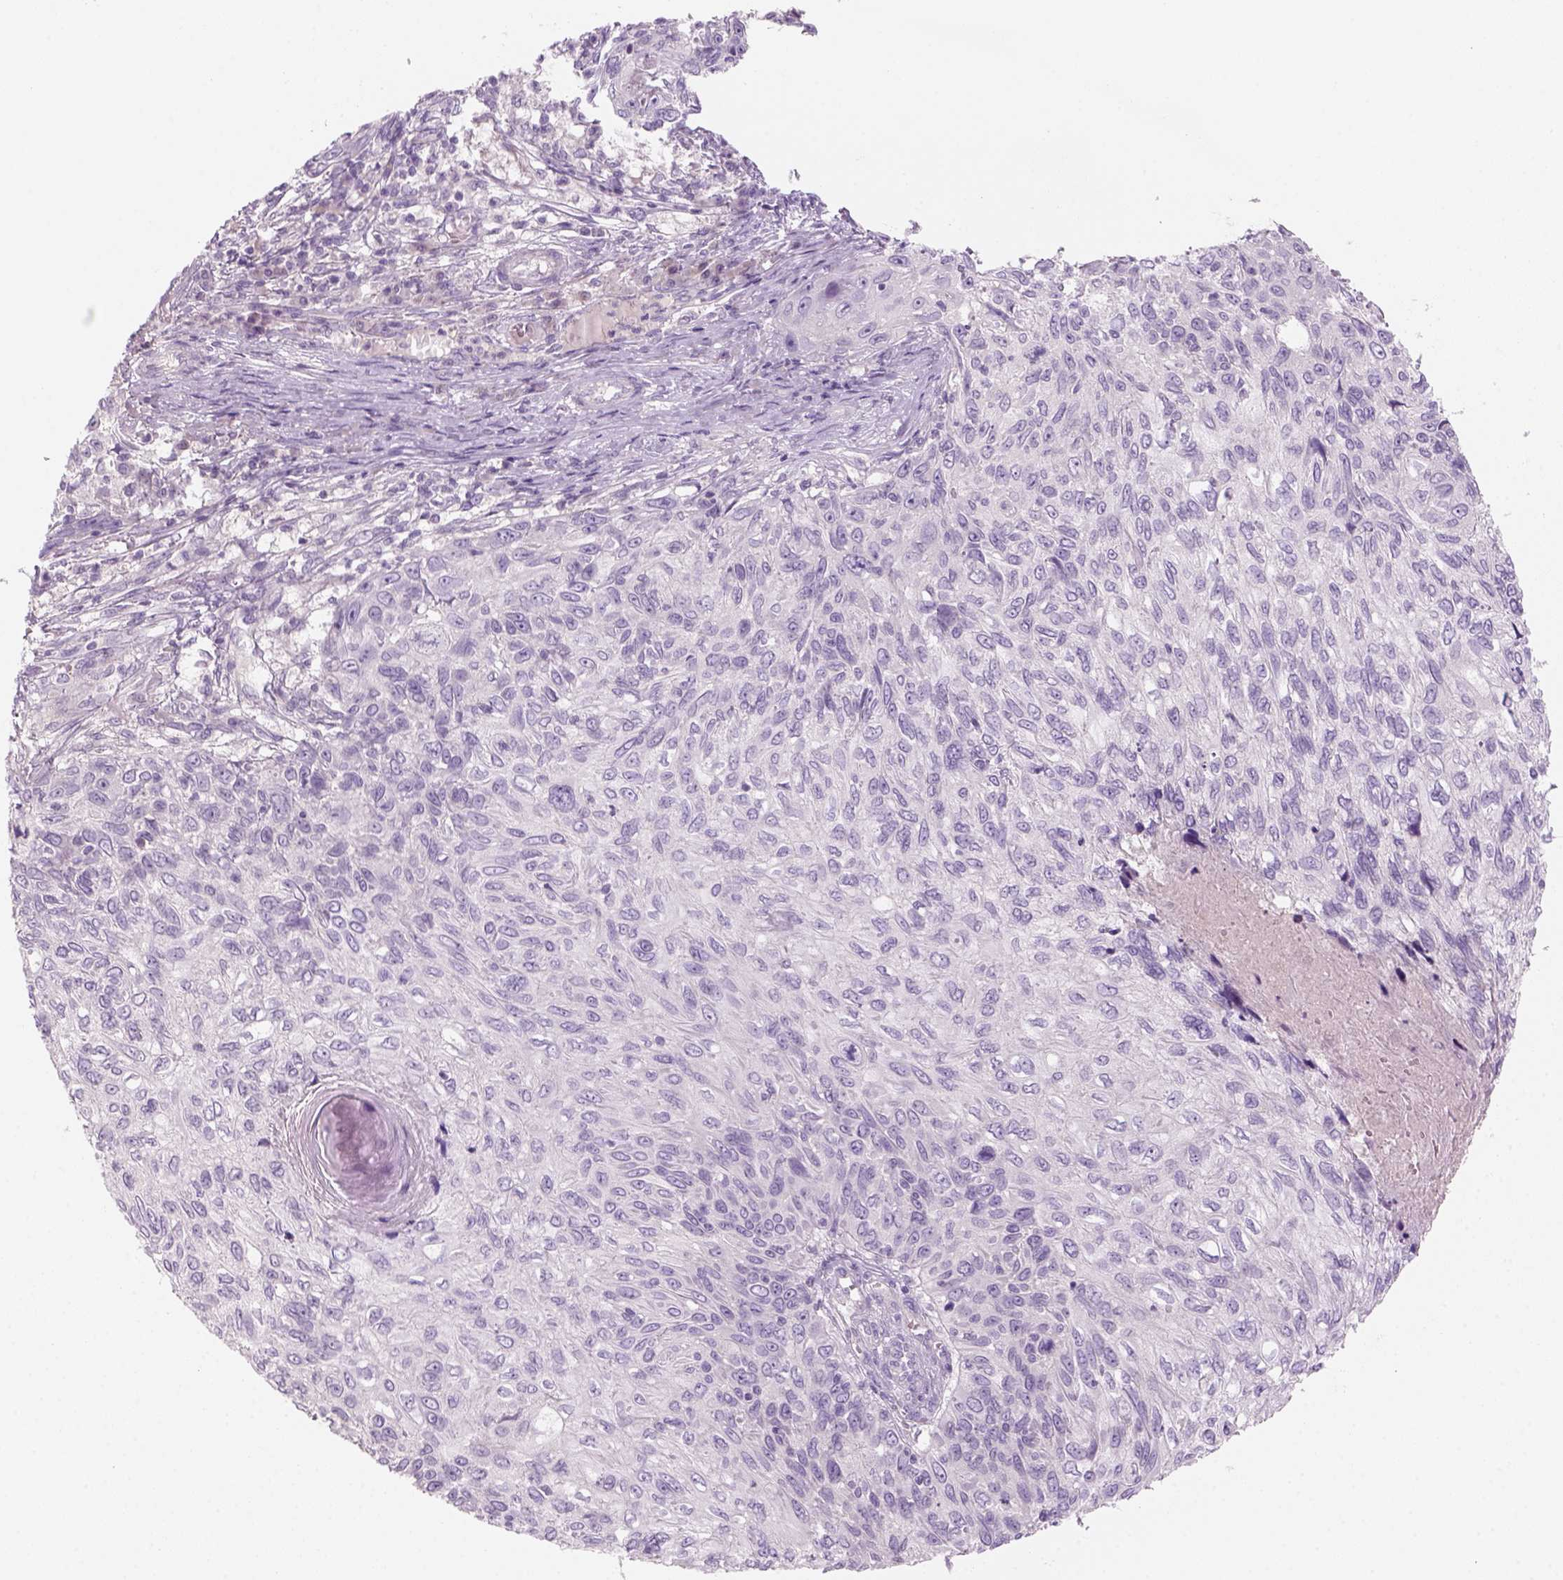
{"staining": {"intensity": "negative", "quantity": "none", "location": "none"}, "tissue": "skin cancer", "cell_type": "Tumor cells", "image_type": "cancer", "snomed": [{"axis": "morphology", "description": "Squamous cell carcinoma, NOS"}, {"axis": "topography", "description": "Skin"}], "caption": "This is a image of IHC staining of squamous cell carcinoma (skin), which shows no expression in tumor cells. (Stains: DAB immunohistochemistry with hematoxylin counter stain, Microscopy: brightfield microscopy at high magnification).", "gene": "KRT25", "patient": {"sex": "male", "age": 92}}